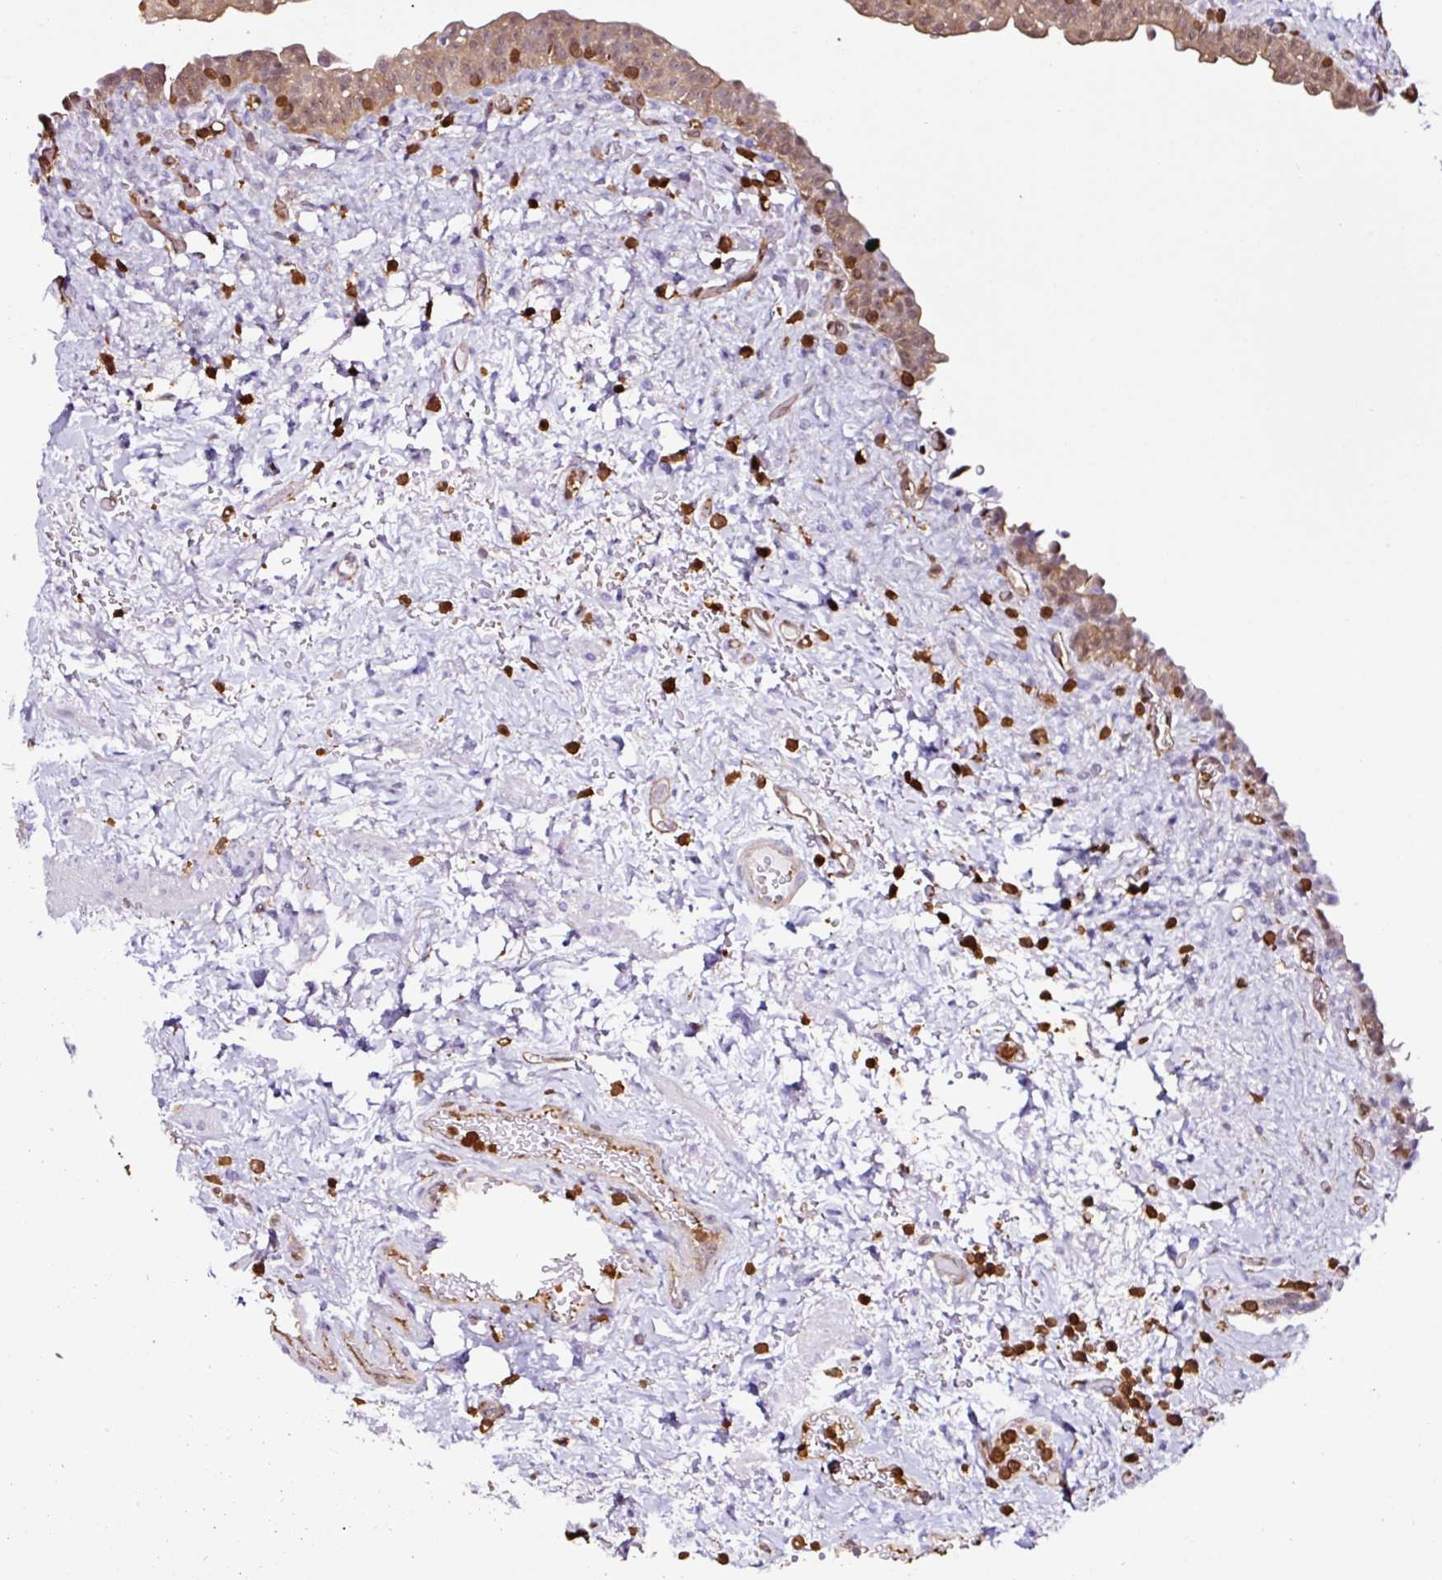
{"staining": {"intensity": "moderate", "quantity": ">75%", "location": "cytoplasmic/membranous,nuclear"}, "tissue": "urinary bladder", "cell_type": "Urothelial cells", "image_type": "normal", "snomed": [{"axis": "morphology", "description": "Normal tissue, NOS"}, {"axis": "topography", "description": "Urinary bladder"}], "caption": "Protein staining by IHC shows moderate cytoplasmic/membranous,nuclear expression in approximately >75% of urothelial cells in benign urinary bladder.", "gene": "ARHGDIB", "patient": {"sex": "male", "age": 69}}